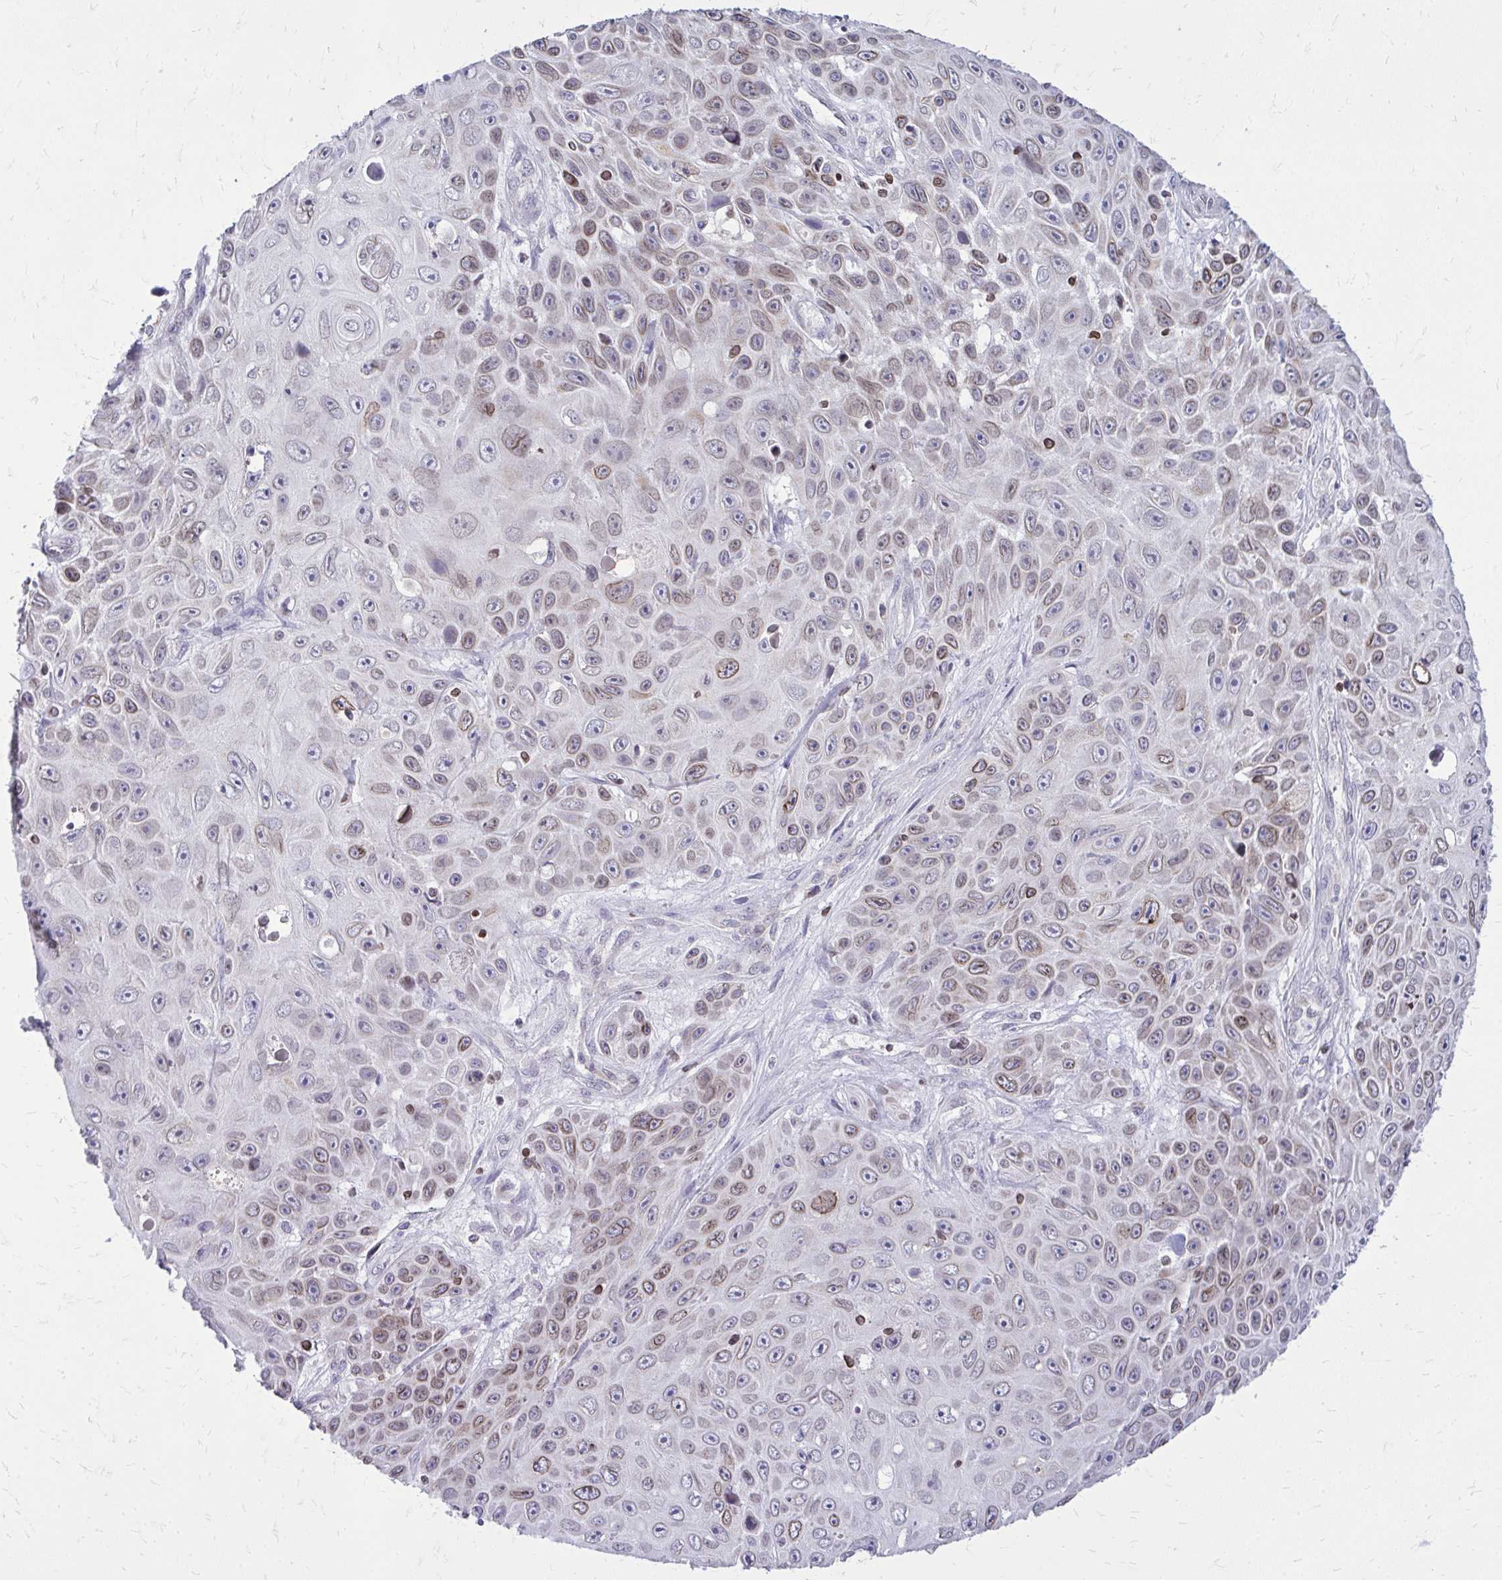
{"staining": {"intensity": "weak", "quantity": "25%-75%", "location": "cytoplasmic/membranous,nuclear"}, "tissue": "skin cancer", "cell_type": "Tumor cells", "image_type": "cancer", "snomed": [{"axis": "morphology", "description": "Squamous cell carcinoma, NOS"}, {"axis": "topography", "description": "Skin"}], "caption": "Immunohistochemistry image of neoplastic tissue: human skin cancer (squamous cell carcinoma) stained using immunohistochemistry demonstrates low levels of weak protein expression localized specifically in the cytoplasmic/membranous and nuclear of tumor cells, appearing as a cytoplasmic/membranous and nuclear brown color.", "gene": "RPS6KA2", "patient": {"sex": "male", "age": 82}}